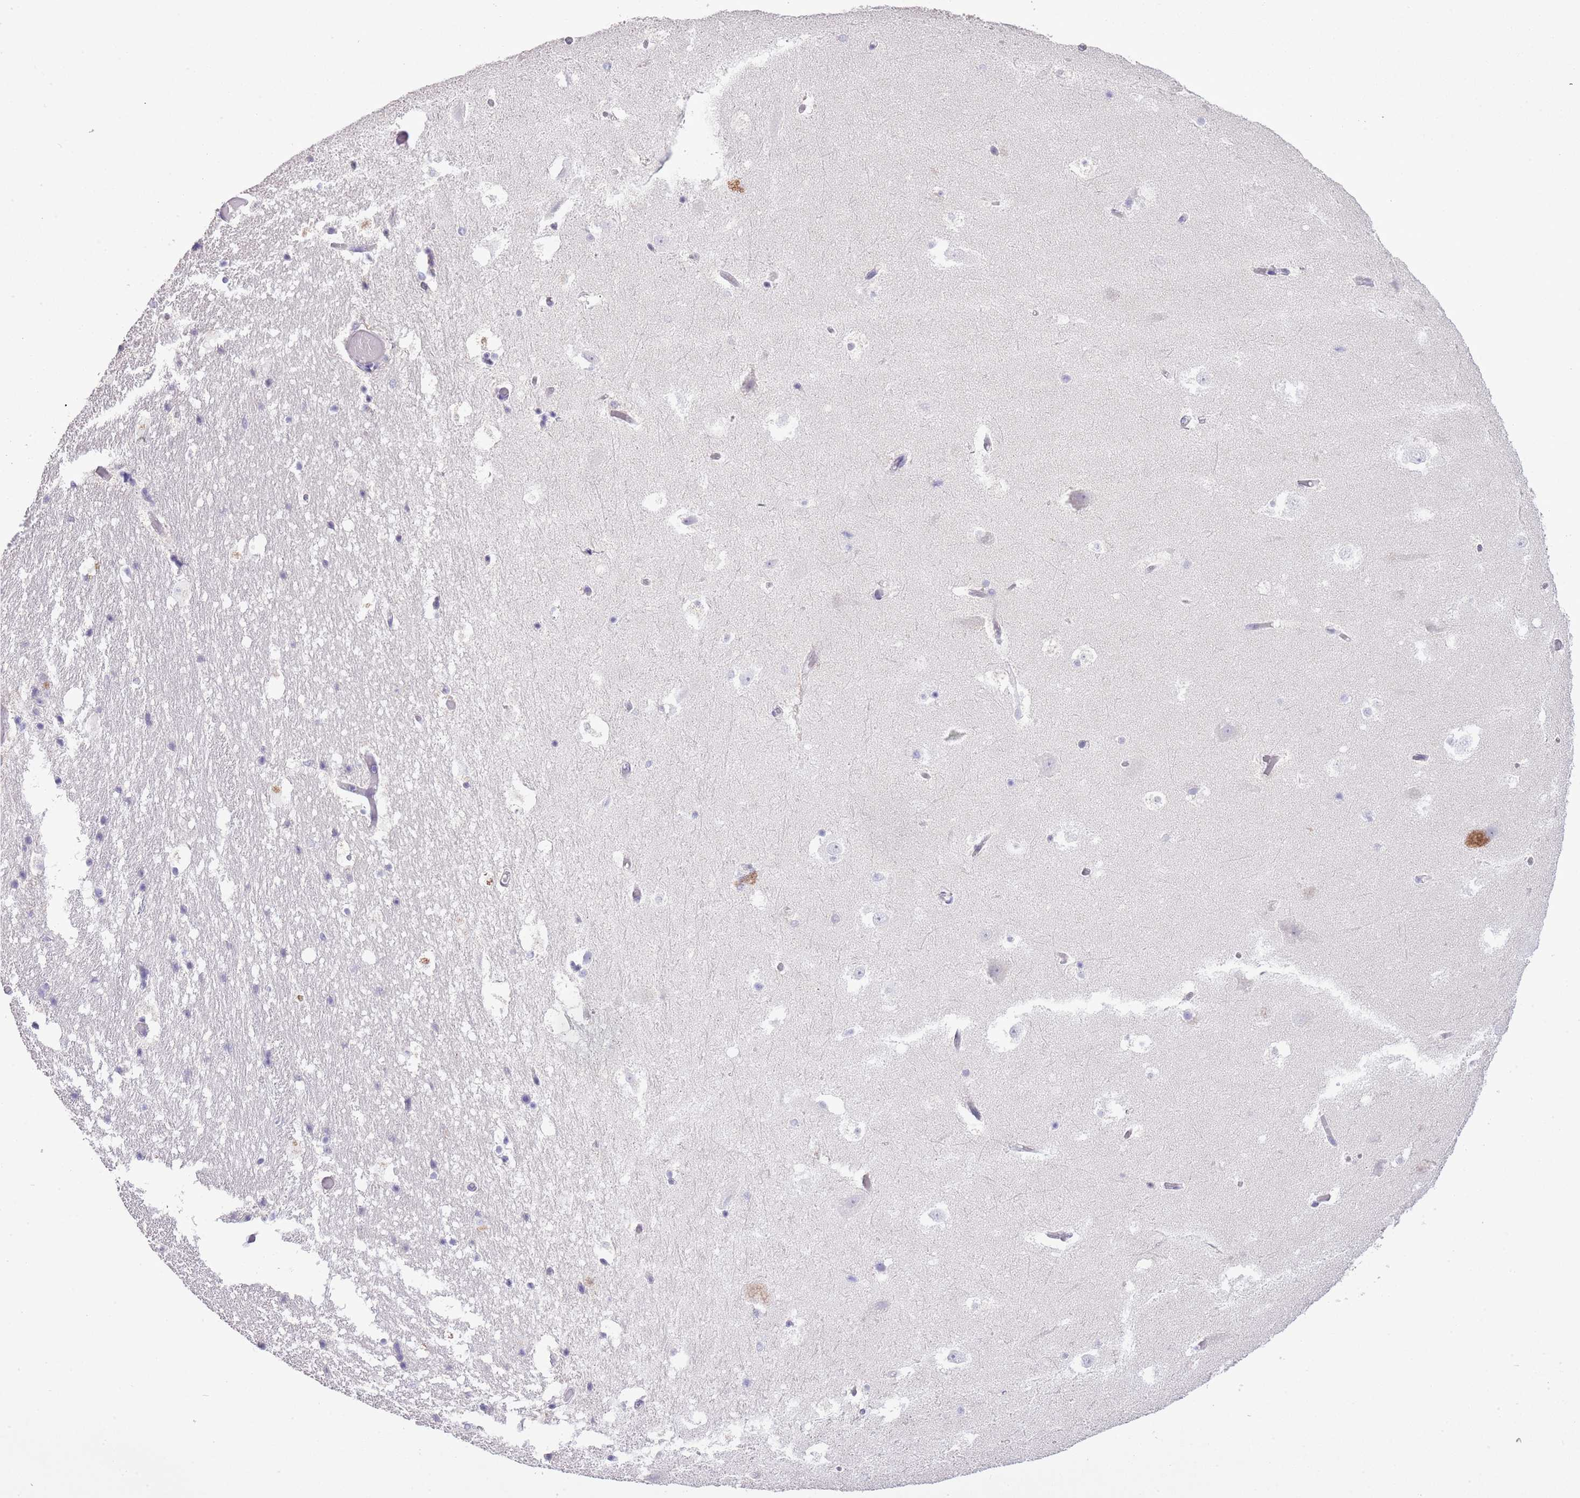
{"staining": {"intensity": "negative", "quantity": "none", "location": "none"}, "tissue": "hippocampus", "cell_type": "Glial cells", "image_type": "normal", "snomed": [{"axis": "morphology", "description": "Normal tissue, NOS"}, {"axis": "topography", "description": "Hippocampus"}], "caption": "Immunohistochemical staining of benign hippocampus shows no significant staining in glial cells. (DAB (3,3'-diaminobenzidine) immunohistochemistry (IHC), high magnification).", "gene": "OR2Z1", "patient": {"sex": "female", "age": 52}}